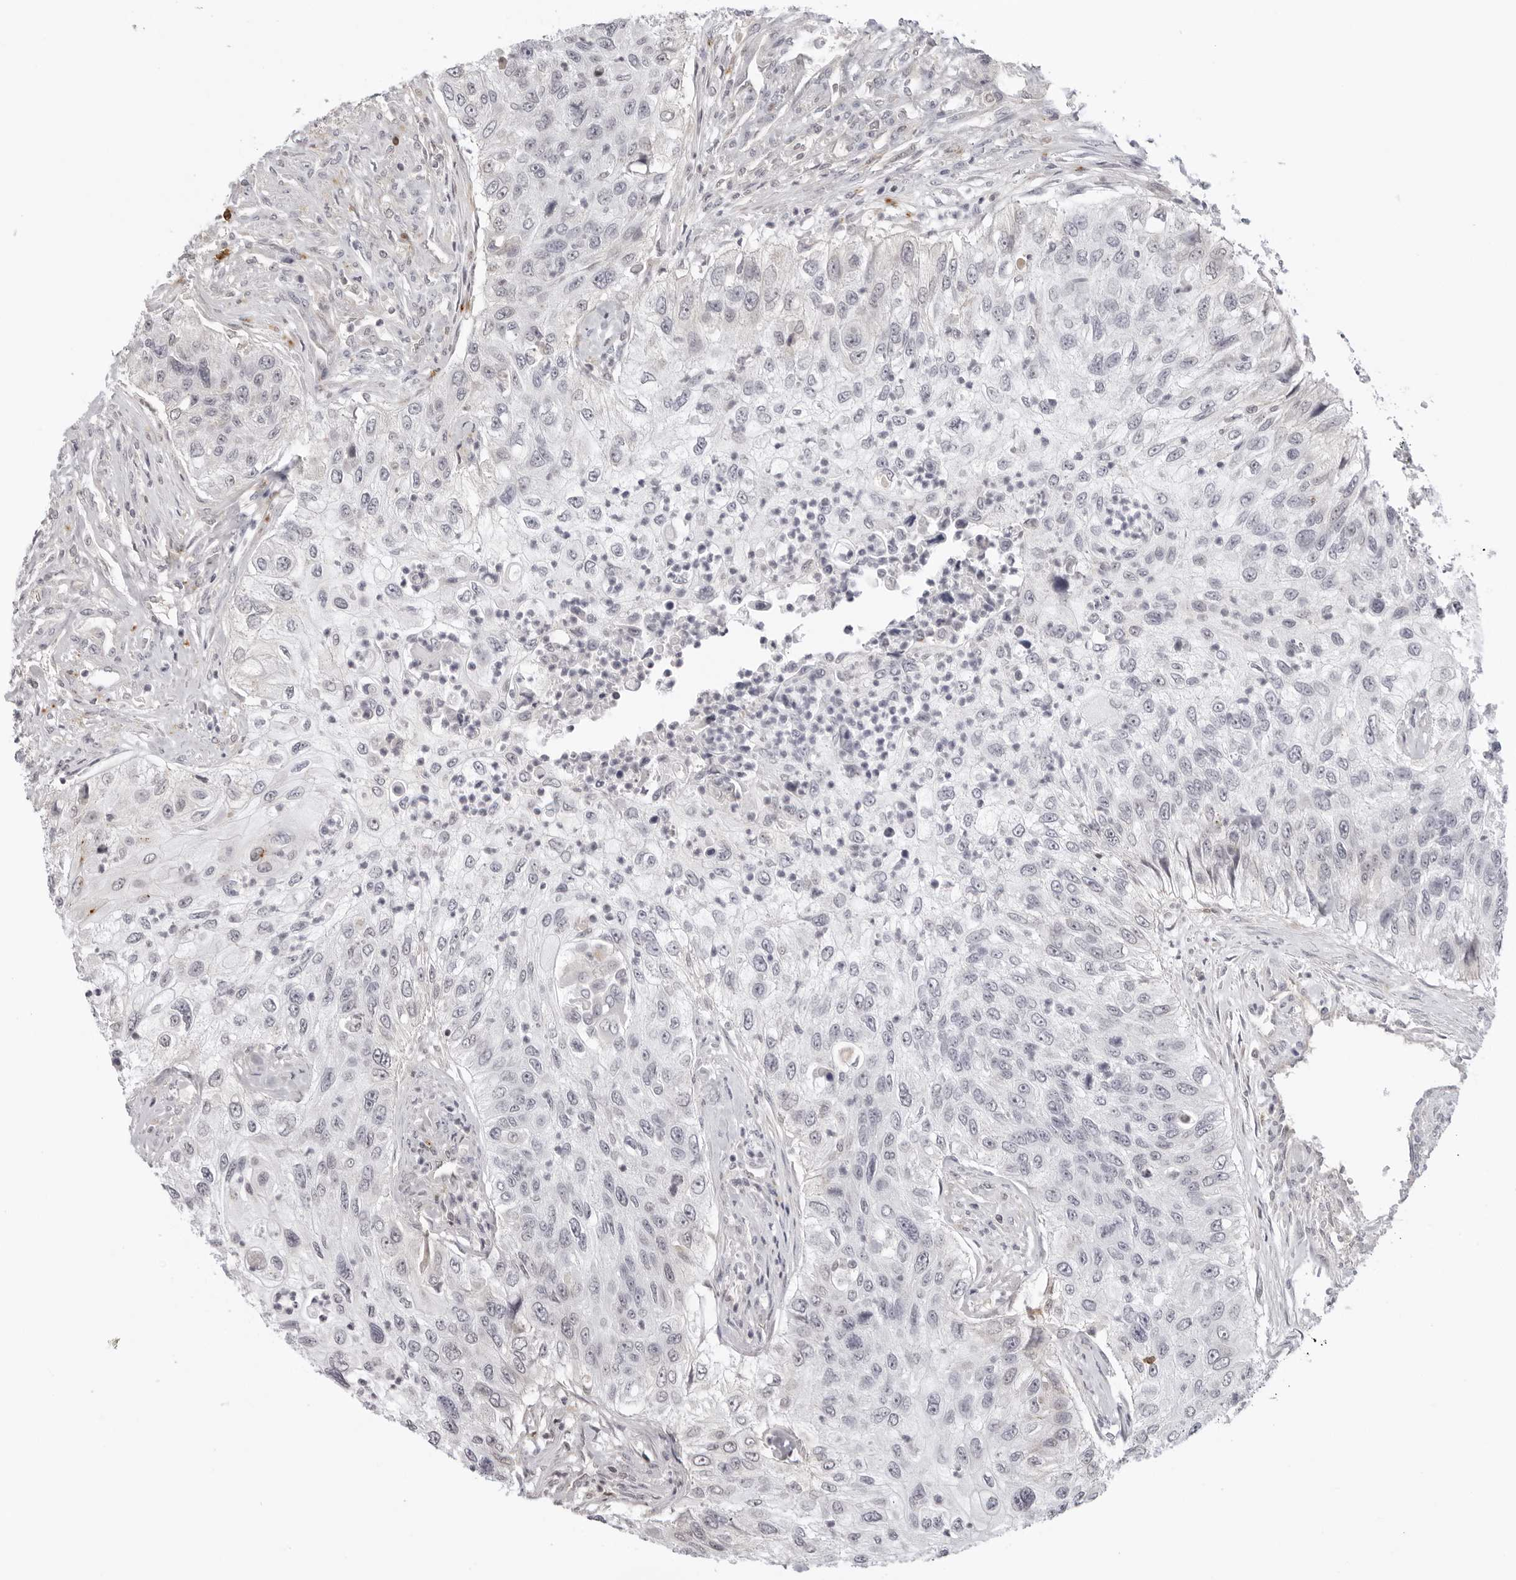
{"staining": {"intensity": "negative", "quantity": "none", "location": "none"}, "tissue": "urothelial cancer", "cell_type": "Tumor cells", "image_type": "cancer", "snomed": [{"axis": "morphology", "description": "Urothelial carcinoma, High grade"}, {"axis": "topography", "description": "Urinary bladder"}], "caption": "Urothelial carcinoma (high-grade) was stained to show a protein in brown. There is no significant positivity in tumor cells.", "gene": "STRADB", "patient": {"sex": "female", "age": 60}}